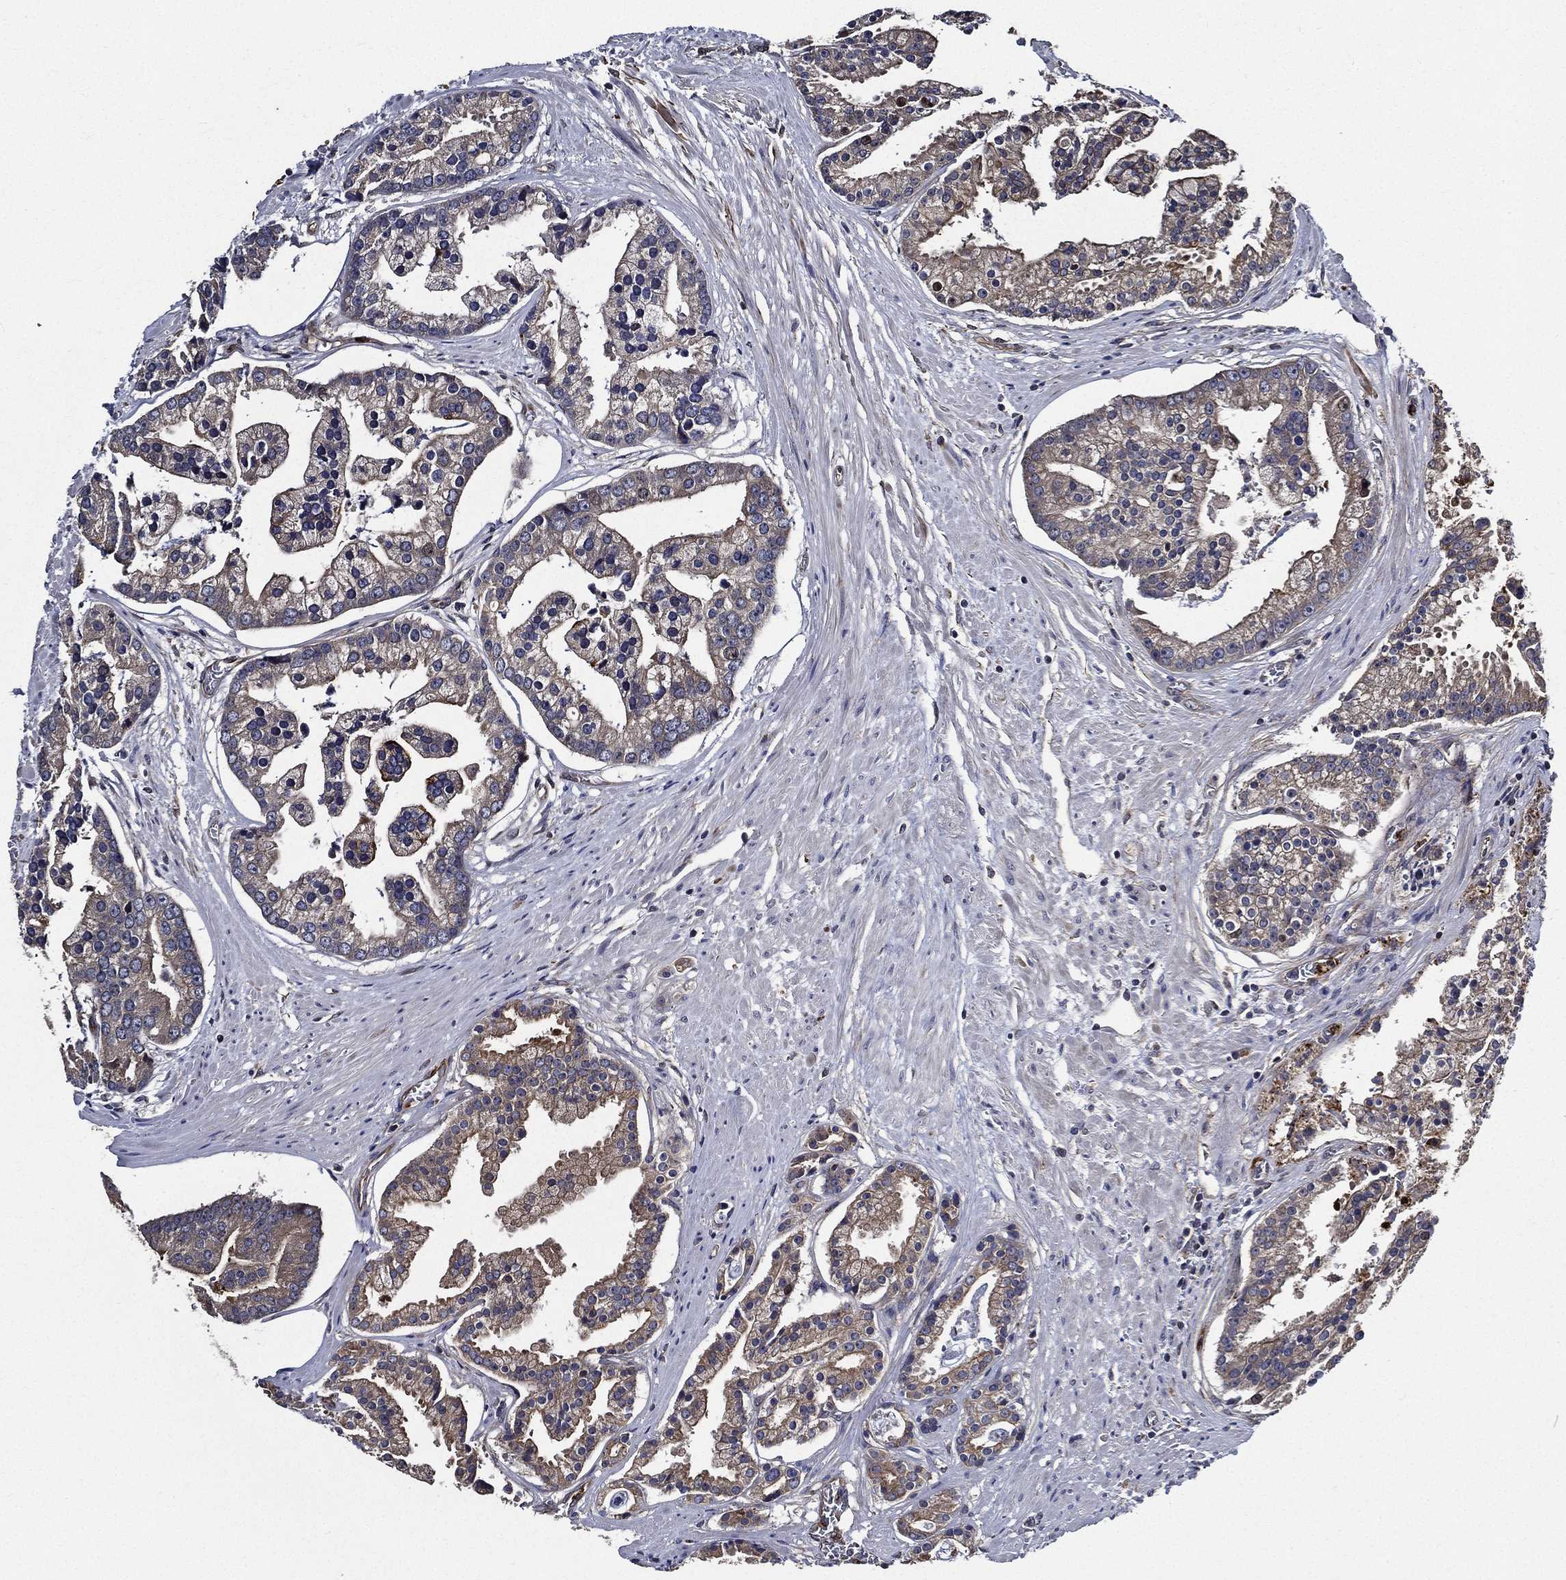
{"staining": {"intensity": "weak", "quantity": "<25%", "location": "cytoplasmic/membranous"}, "tissue": "prostate cancer", "cell_type": "Tumor cells", "image_type": "cancer", "snomed": [{"axis": "morphology", "description": "Adenocarcinoma, NOS"}, {"axis": "topography", "description": "Prostate and seminal vesicle, NOS"}, {"axis": "topography", "description": "Prostate"}], "caption": "There is no significant staining in tumor cells of adenocarcinoma (prostate).", "gene": "KIF20B", "patient": {"sex": "male", "age": 44}}